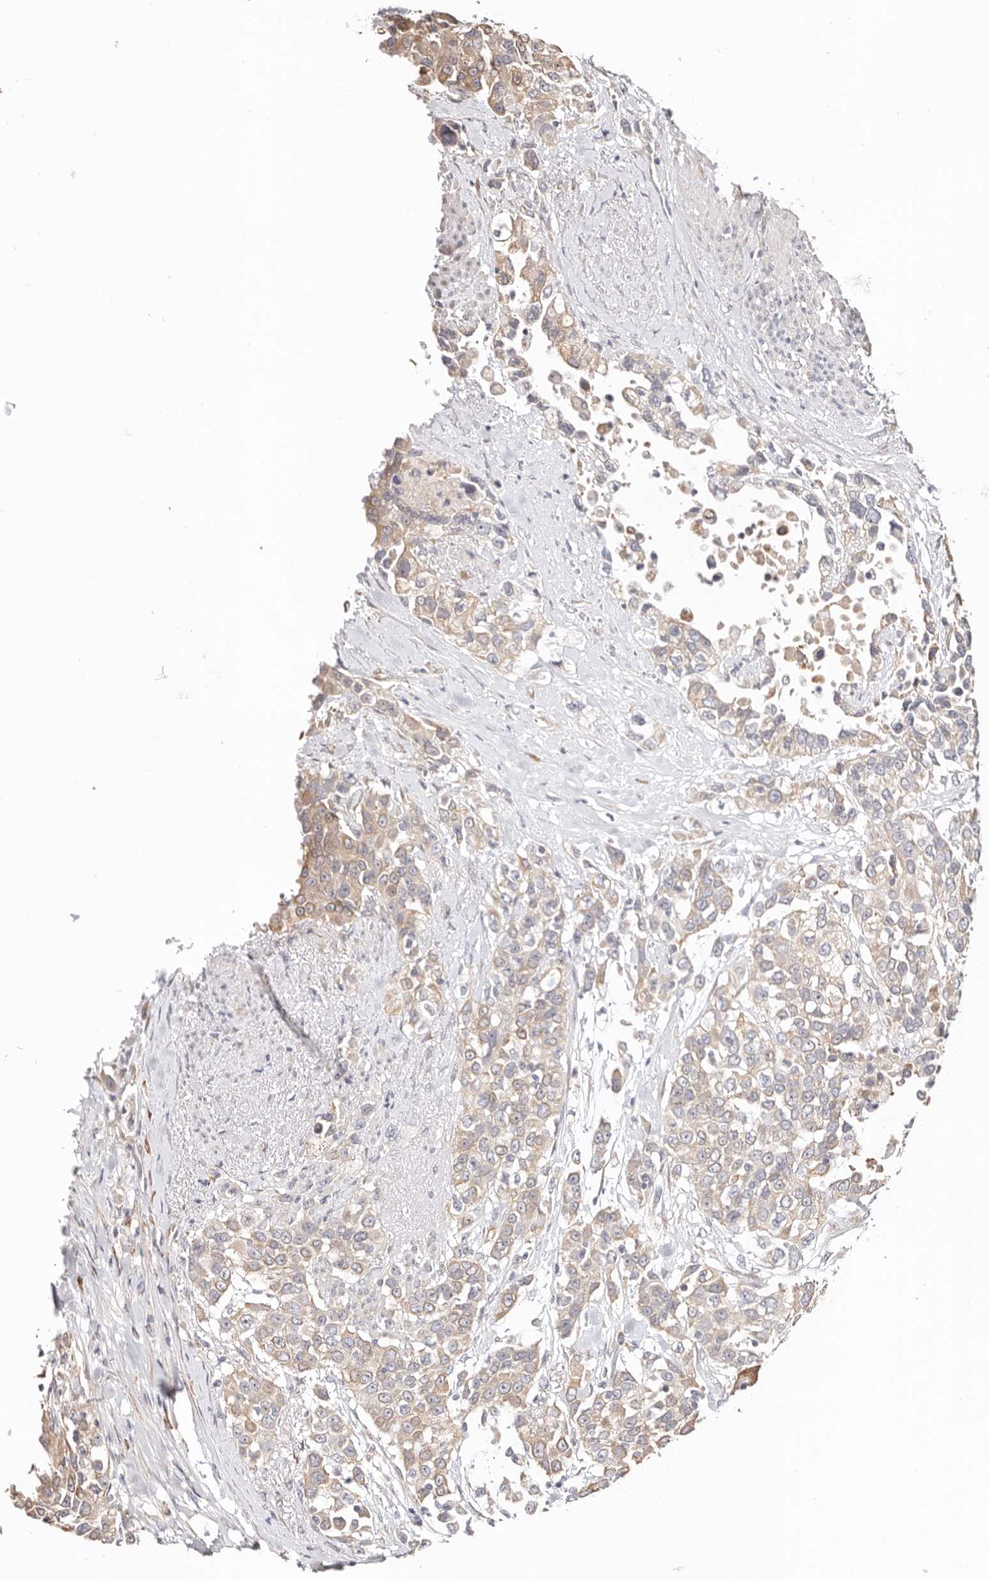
{"staining": {"intensity": "weak", "quantity": "25%-75%", "location": "cytoplasmic/membranous"}, "tissue": "urothelial cancer", "cell_type": "Tumor cells", "image_type": "cancer", "snomed": [{"axis": "morphology", "description": "Urothelial carcinoma, High grade"}, {"axis": "topography", "description": "Urinary bladder"}], "caption": "Urothelial cancer stained with IHC demonstrates weak cytoplasmic/membranous expression in approximately 25%-75% of tumor cells.", "gene": "BCL2L15", "patient": {"sex": "female", "age": 80}}